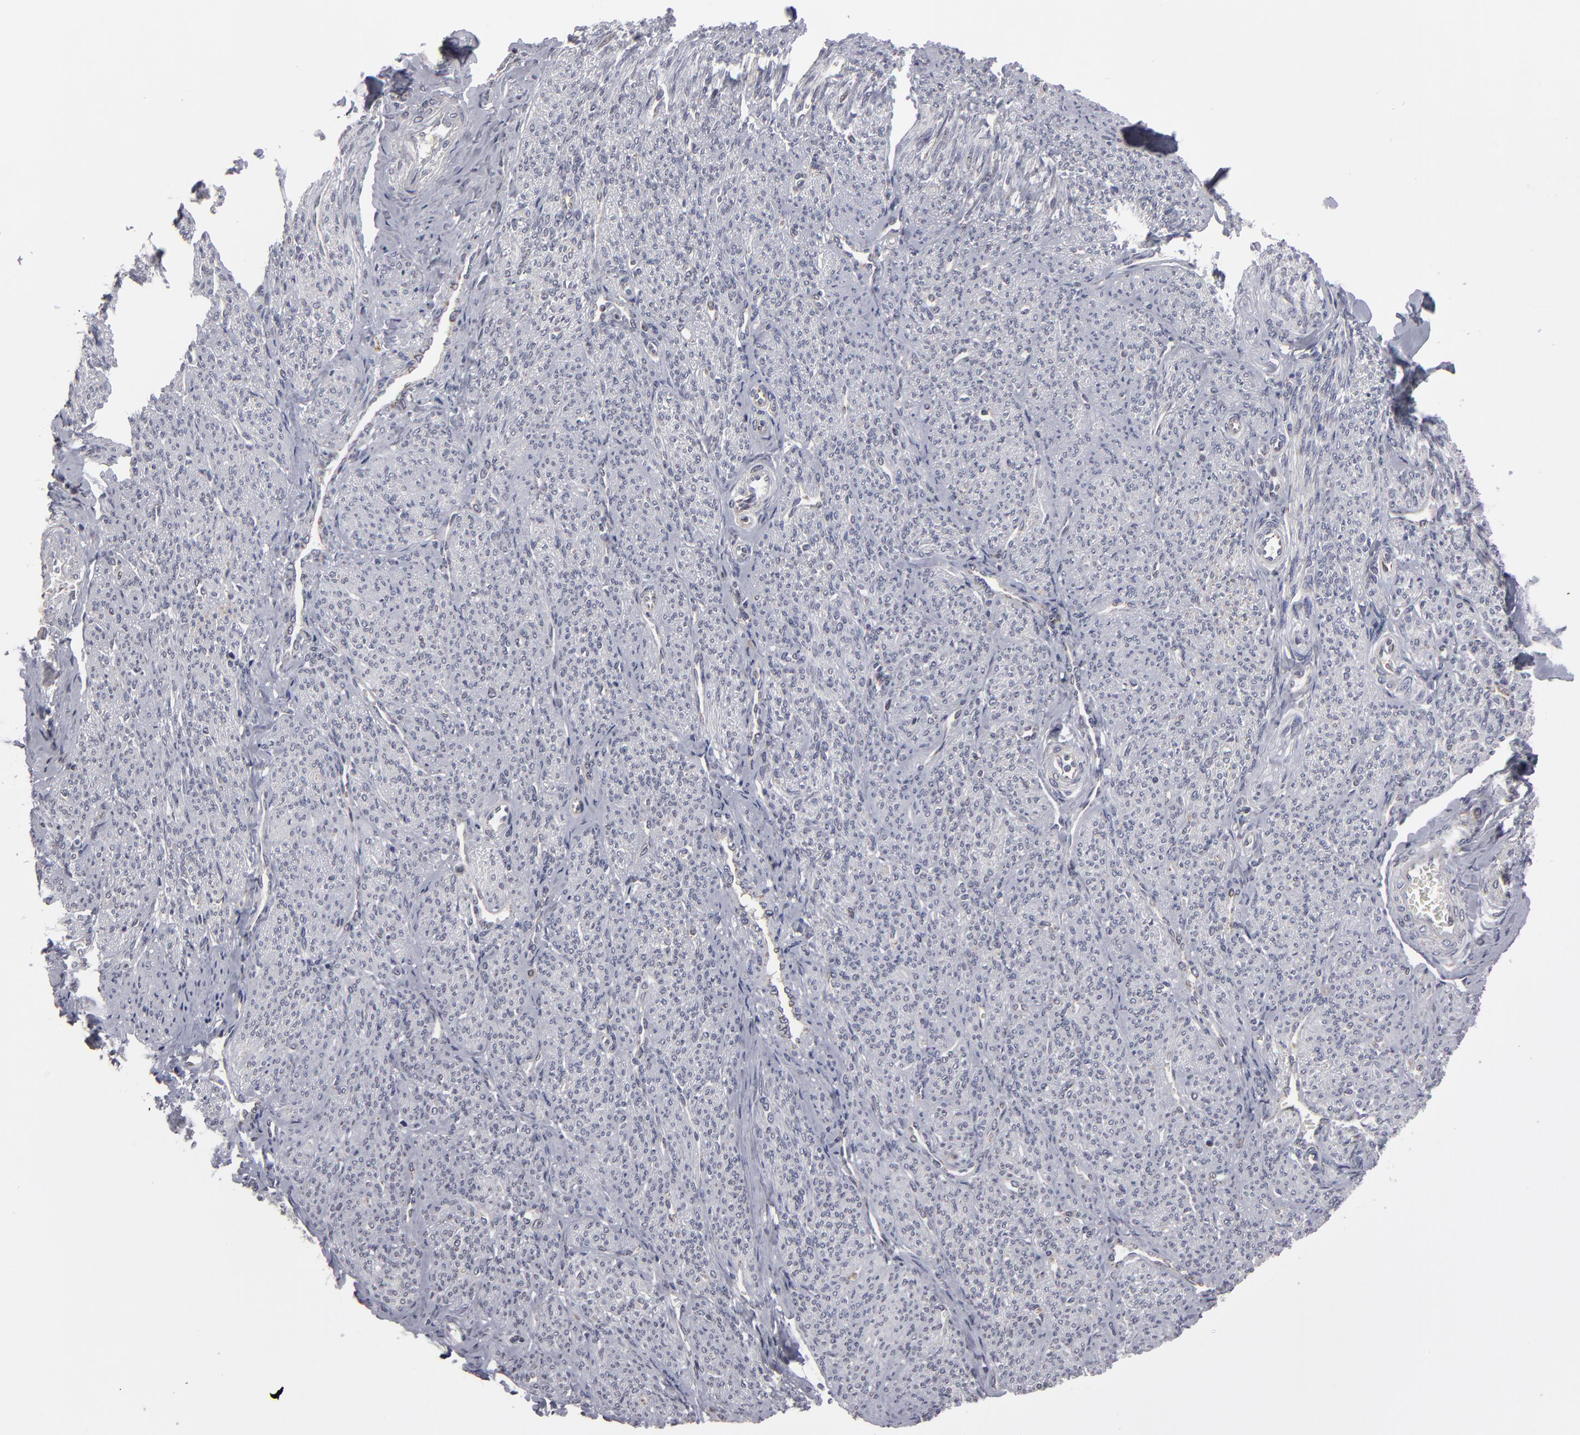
{"staining": {"intensity": "negative", "quantity": "none", "location": "none"}, "tissue": "smooth muscle", "cell_type": "Smooth muscle cells", "image_type": "normal", "snomed": [{"axis": "morphology", "description": "Normal tissue, NOS"}, {"axis": "topography", "description": "Smooth muscle"}], "caption": "The immunohistochemistry histopathology image has no significant staining in smooth muscle cells of smooth muscle. The staining was performed using DAB (3,3'-diaminobenzidine) to visualize the protein expression in brown, while the nuclei were stained in blue with hematoxylin (Magnification: 20x).", "gene": "ODF2", "patient": {"sex": "female", "age": 65}}